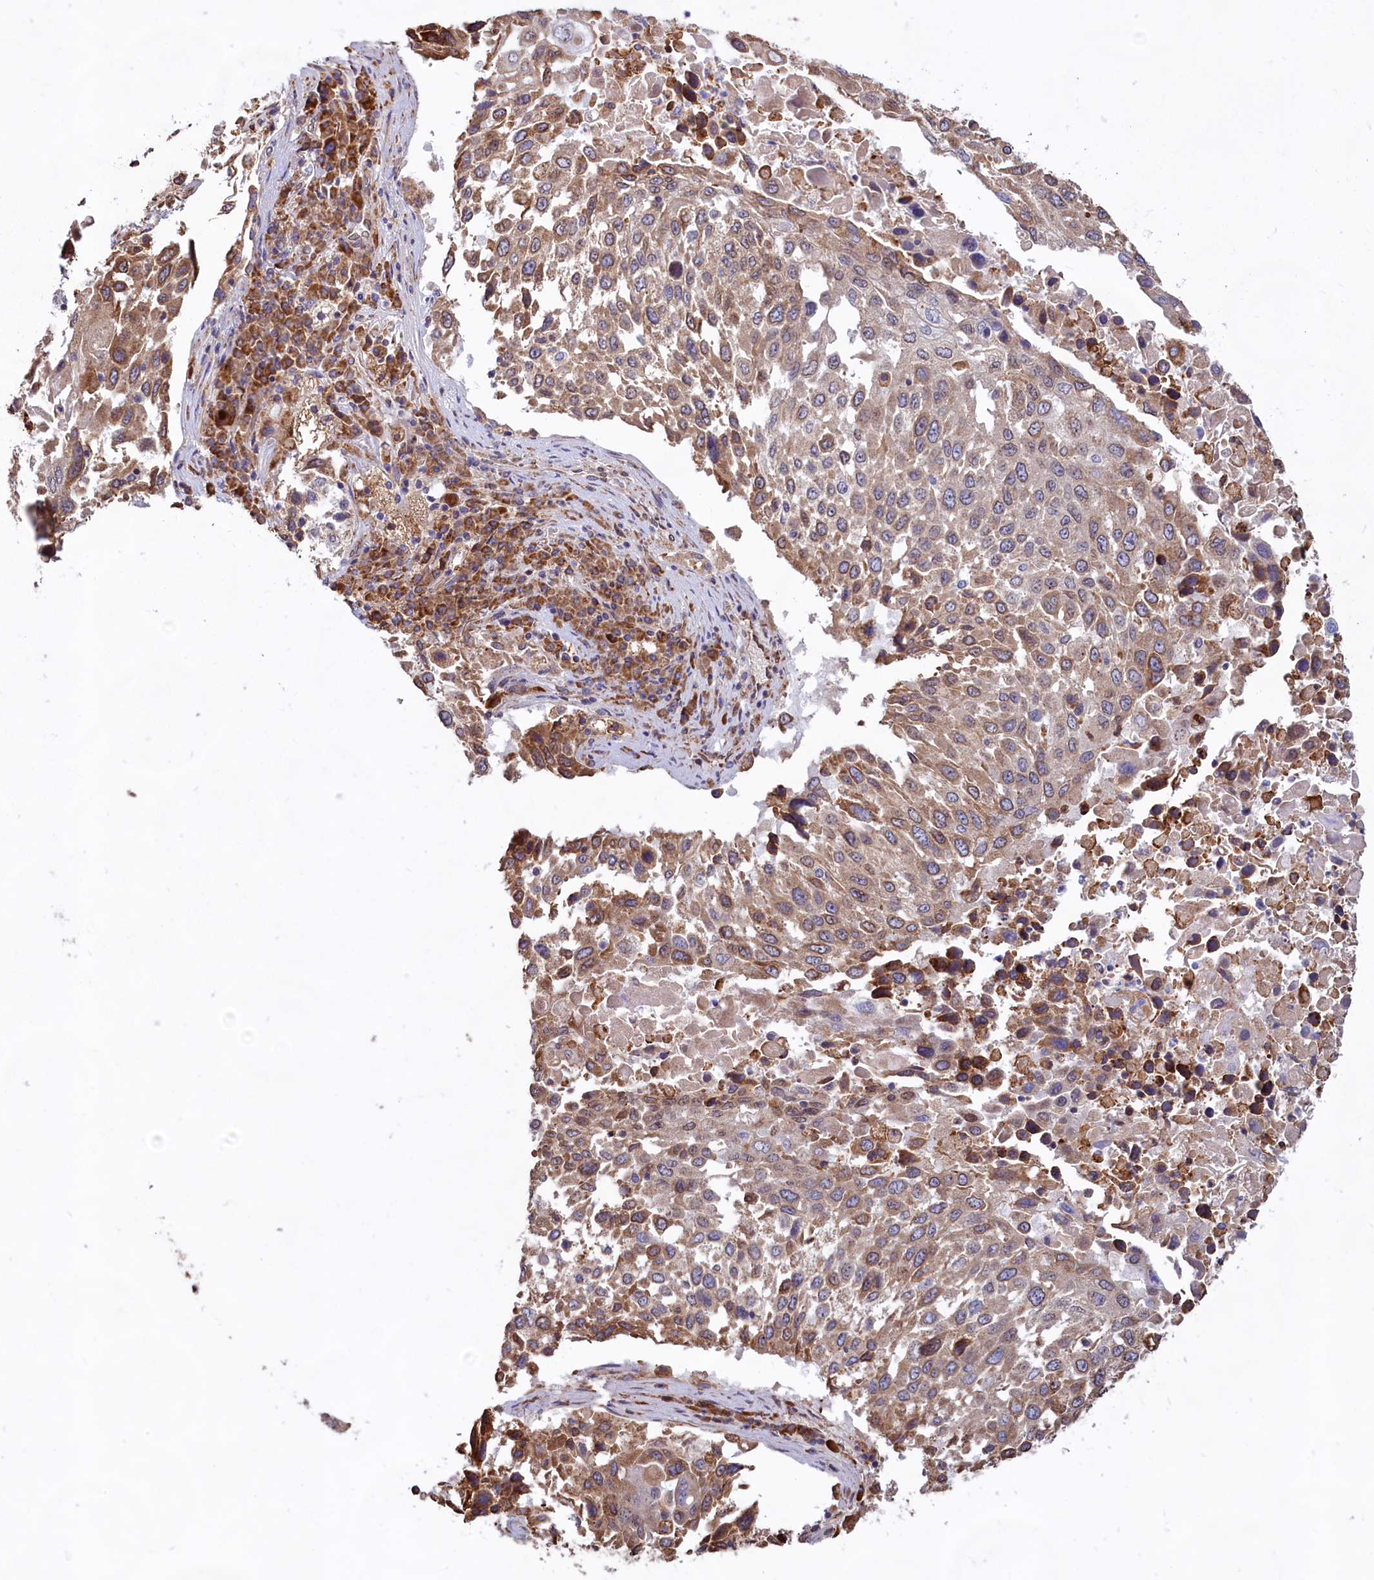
{"staining": {"intensity": "moderate", "quantity": ">75%", "location": "cytoplasmic/membranous"}, "tissue": "lung cancer", "cell_type": "Tumor cells", "image_type": "cancer", "snomed": [{"axis": "morphology", "description": "Squamous cell carcinoma, NOS"}, {"axis": "topography", "description": "Lung"}], "caption": "Squamous cell carcinoma (lung) tissue displays moderate cytoplasmic/membranous positivity in approximately >75% of tumor cells, visualized by immunohistochemistry. (DAB IHC with brightfield microscopy, high magnification).", "gene": "TBC1D19", "patient": {"sex": "male", "age": 65}}